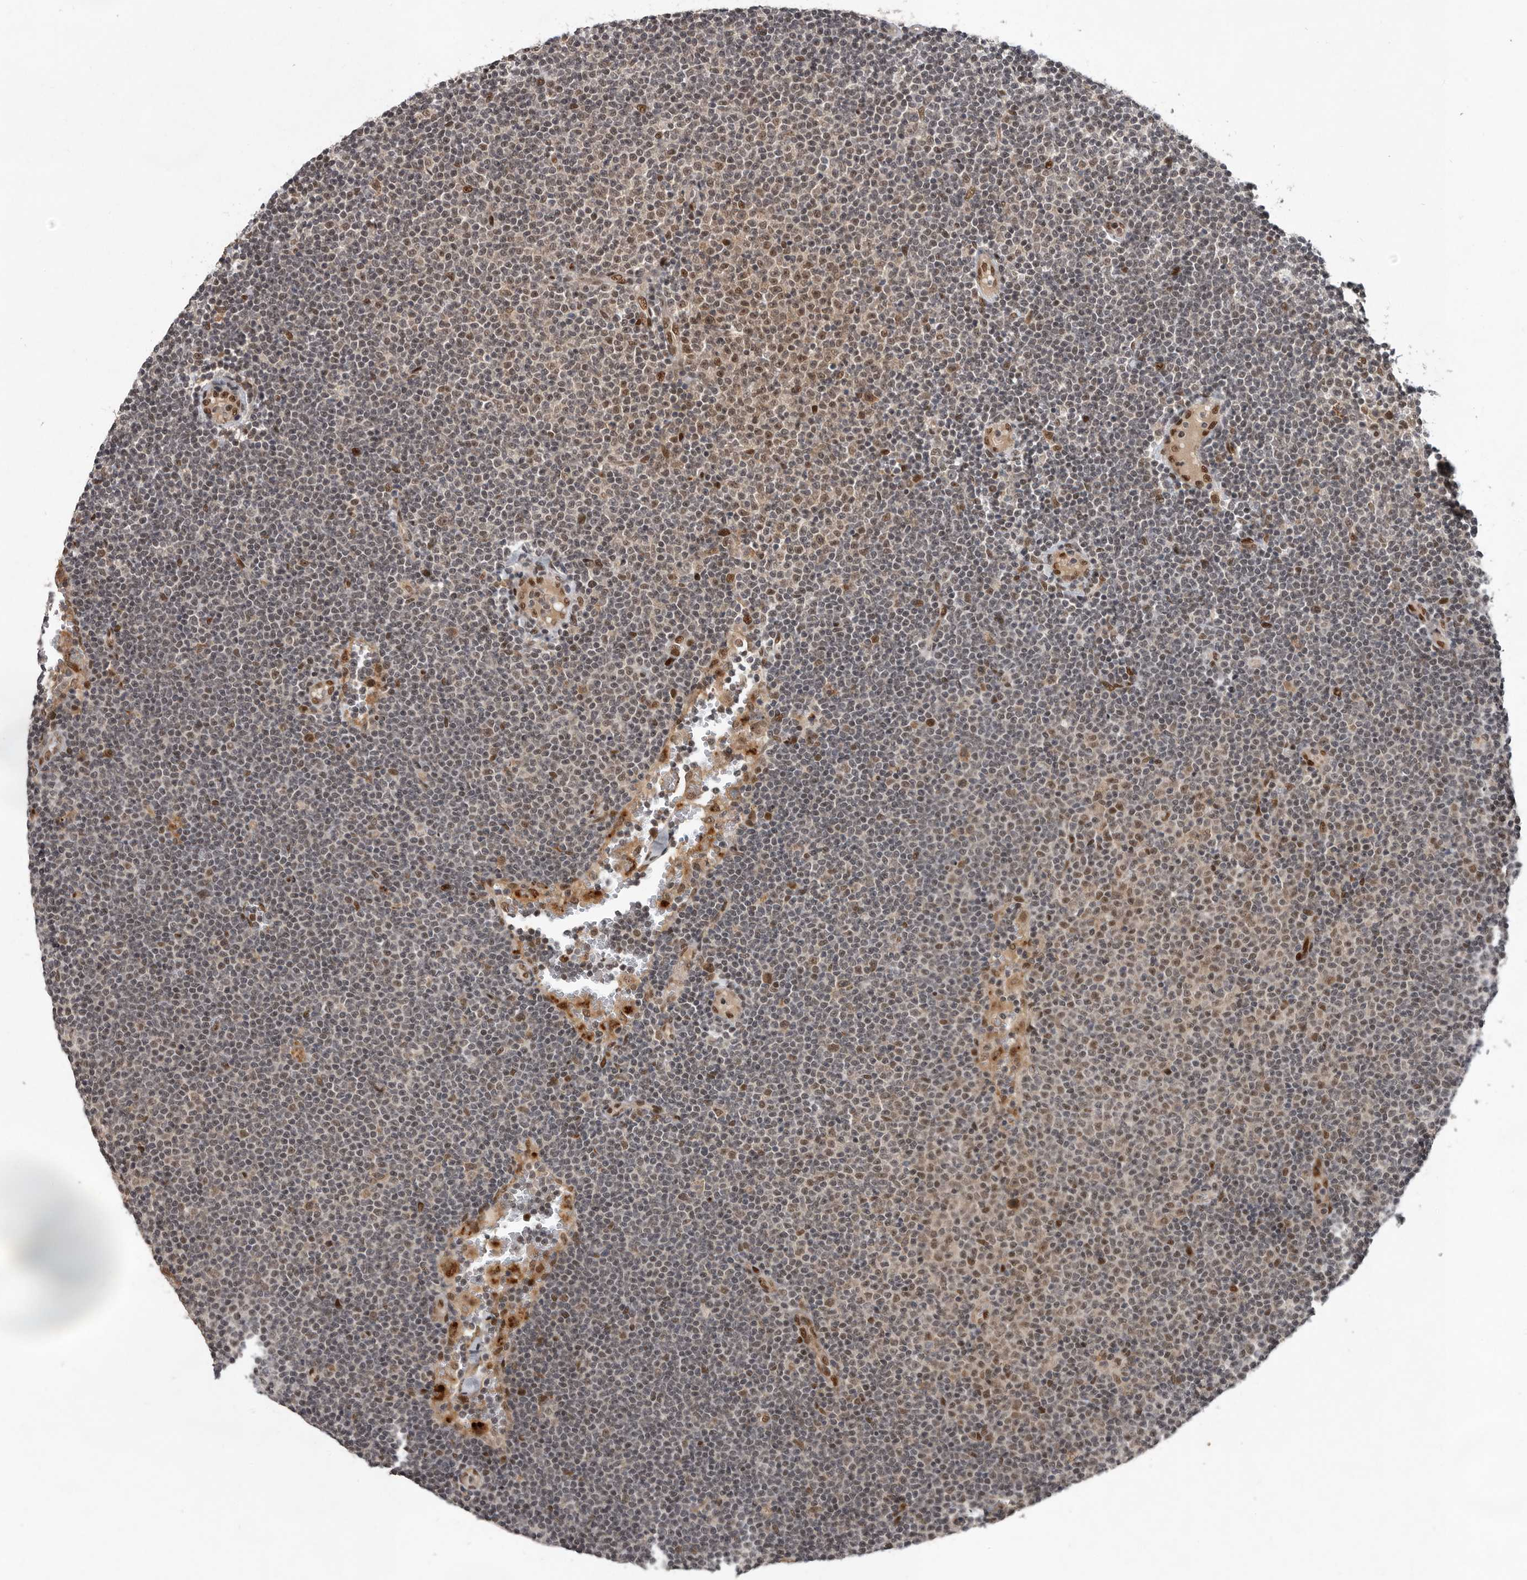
{"staining": {"intensity": "negative", "quantity": "none", "location": "none"}, "tissue": "lymphoma", "cell_type": "Tumor cells", "image_type": "cancer", "snomed": [{"axis": "morphology", "description": "Malignant lymphoma, non-Hodgkin's type, Low grade"}, {"axis": "topography", "description": "Lymph node"}], "caption": "The immunohistochemistry (IHC) micrograph has no significant positivity in tumor cells of lymphoma tissue.", "gene": "CDC27", "patient": {"sex": "female", "age": 53}}